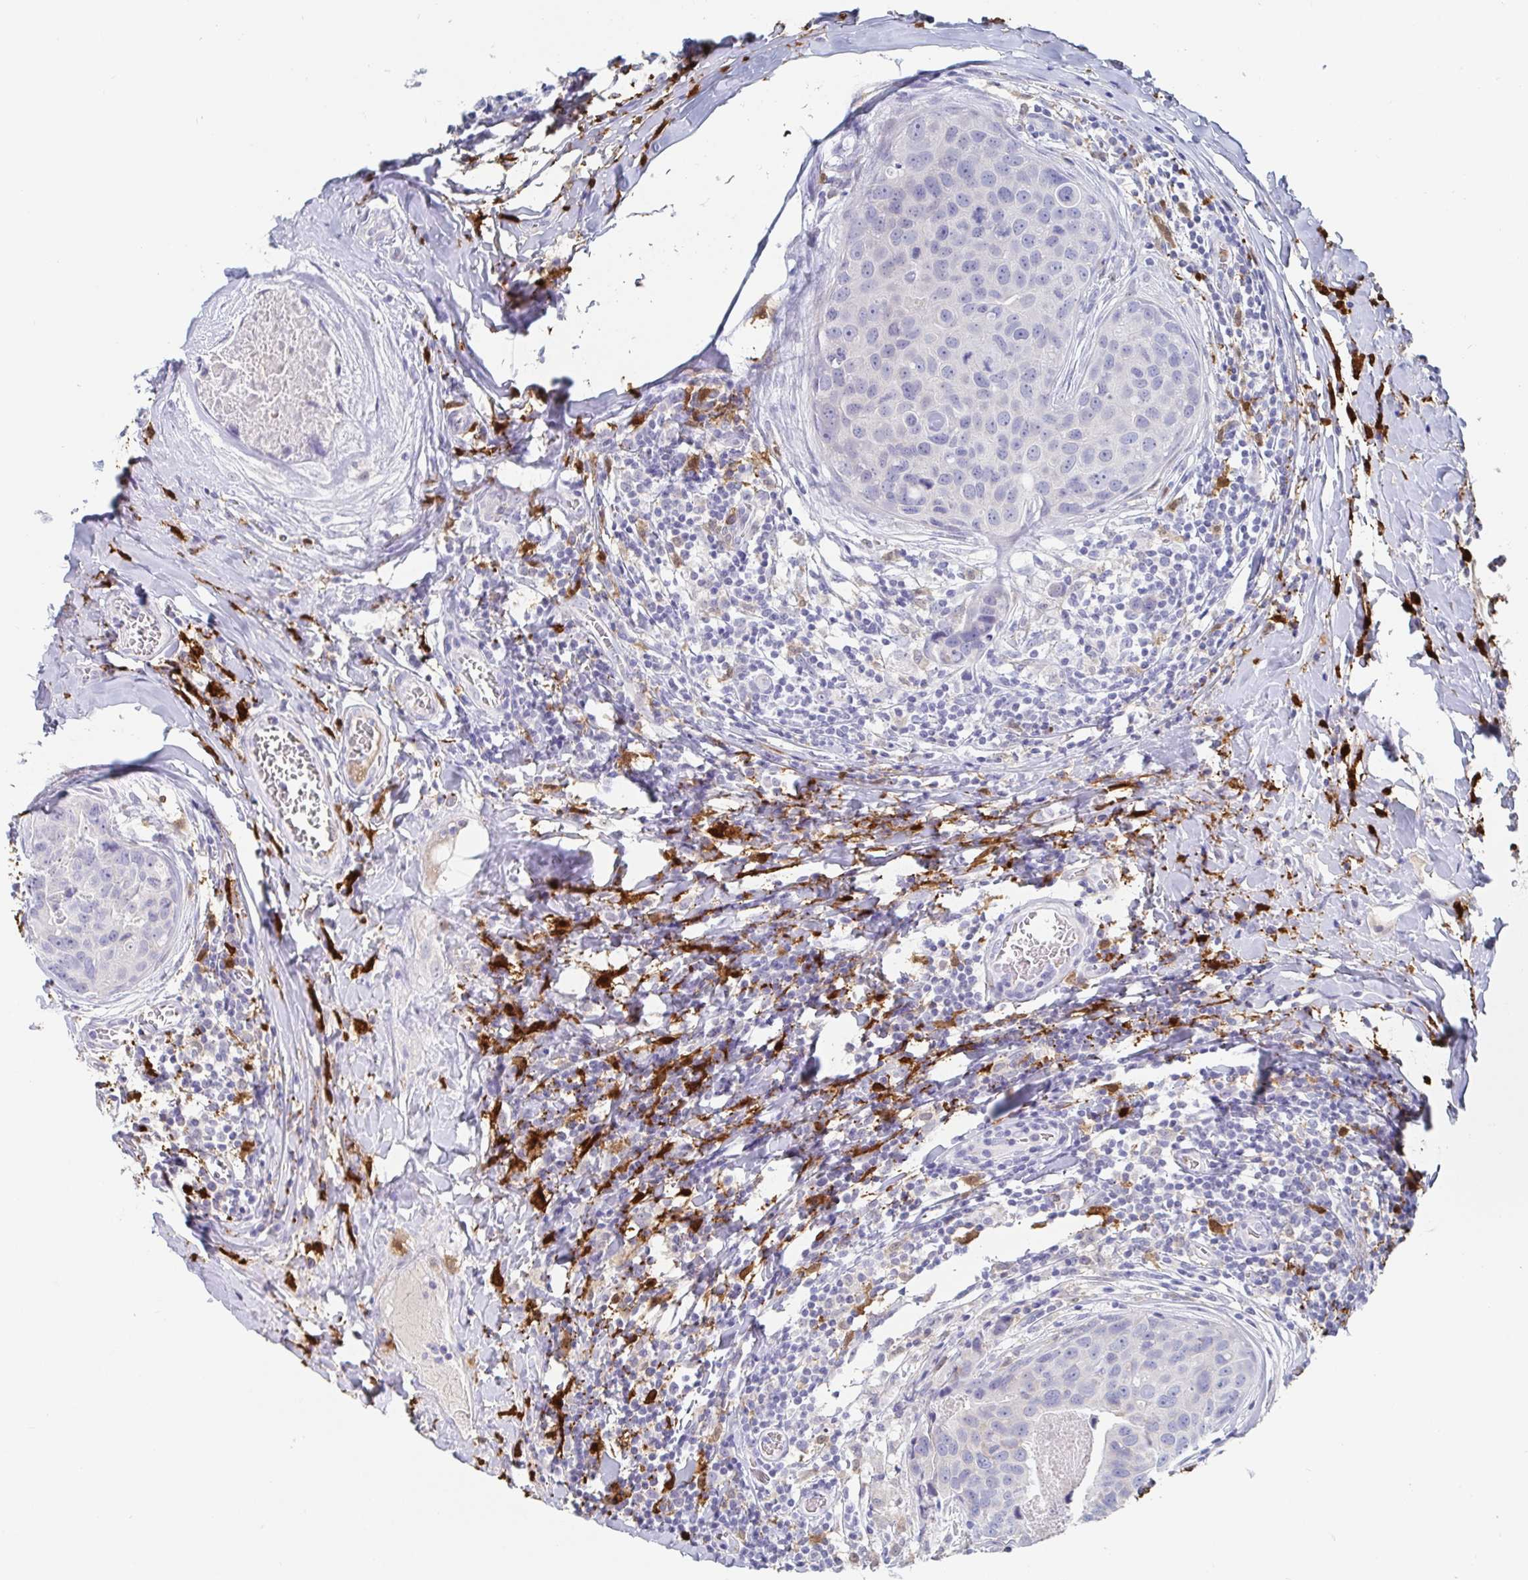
{"staining": {"intensity": "negative", "quantity": "none", "location": "none"}, "tissue": "breast cancer", "cell_type": "Tumor cells", "image_type": "cancer", "snomed": [{"axis": "morphology", "description": "Duct carcinoma"}, {"axis": "topography", "description": "Breast"}], "caption": "Immunohistochemistry (IHC) micrograph of neoplastic tissue: breast cancer stained with DAB exhibits no significant protein positivity in tumor cells.", "gene": "OR2A4", "patient": {"sex": "female", "age": 24}}